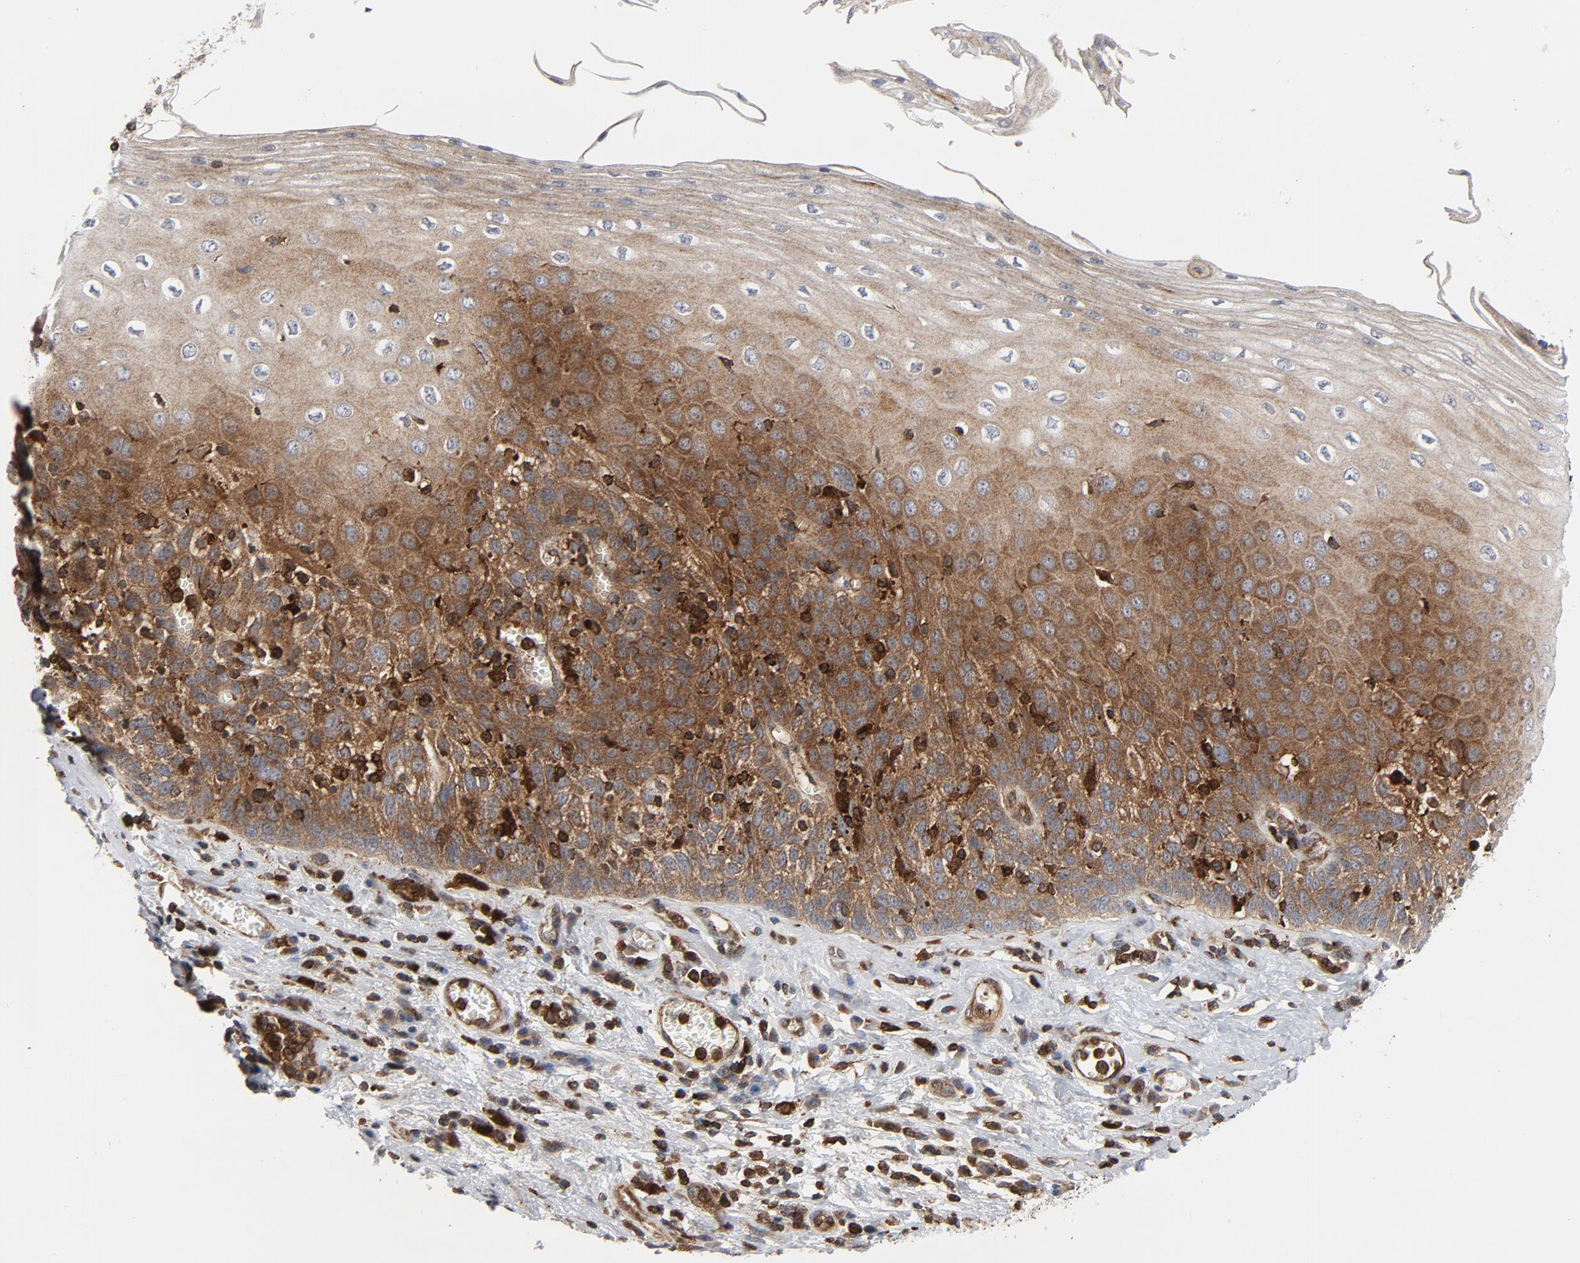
{"staining": {"intensity": "moderate", "quantity": ">75%", "location": "cytoplasmic/membranous"}, "tissue": "esophagus", "cell_type": "Squamous epithelial cells", "image_type": "normal", "snomed": [{"axis": "morphology", "description": "Normal tissue, NOS"}, {"axis": "morphology", "description": "Squamous cell carcinoma, NOS"}, {"axis": "topography", "description": "Esophagus"}], "caption": "Immunohistochemical staining of benign esophagus demonstrates >75% levels of moderate cytoplasmic/membranous protein staining in about >75% of squamous epithelial cells.", "gene": "YES1", "patient": {"sex": "male", "age": 65}}